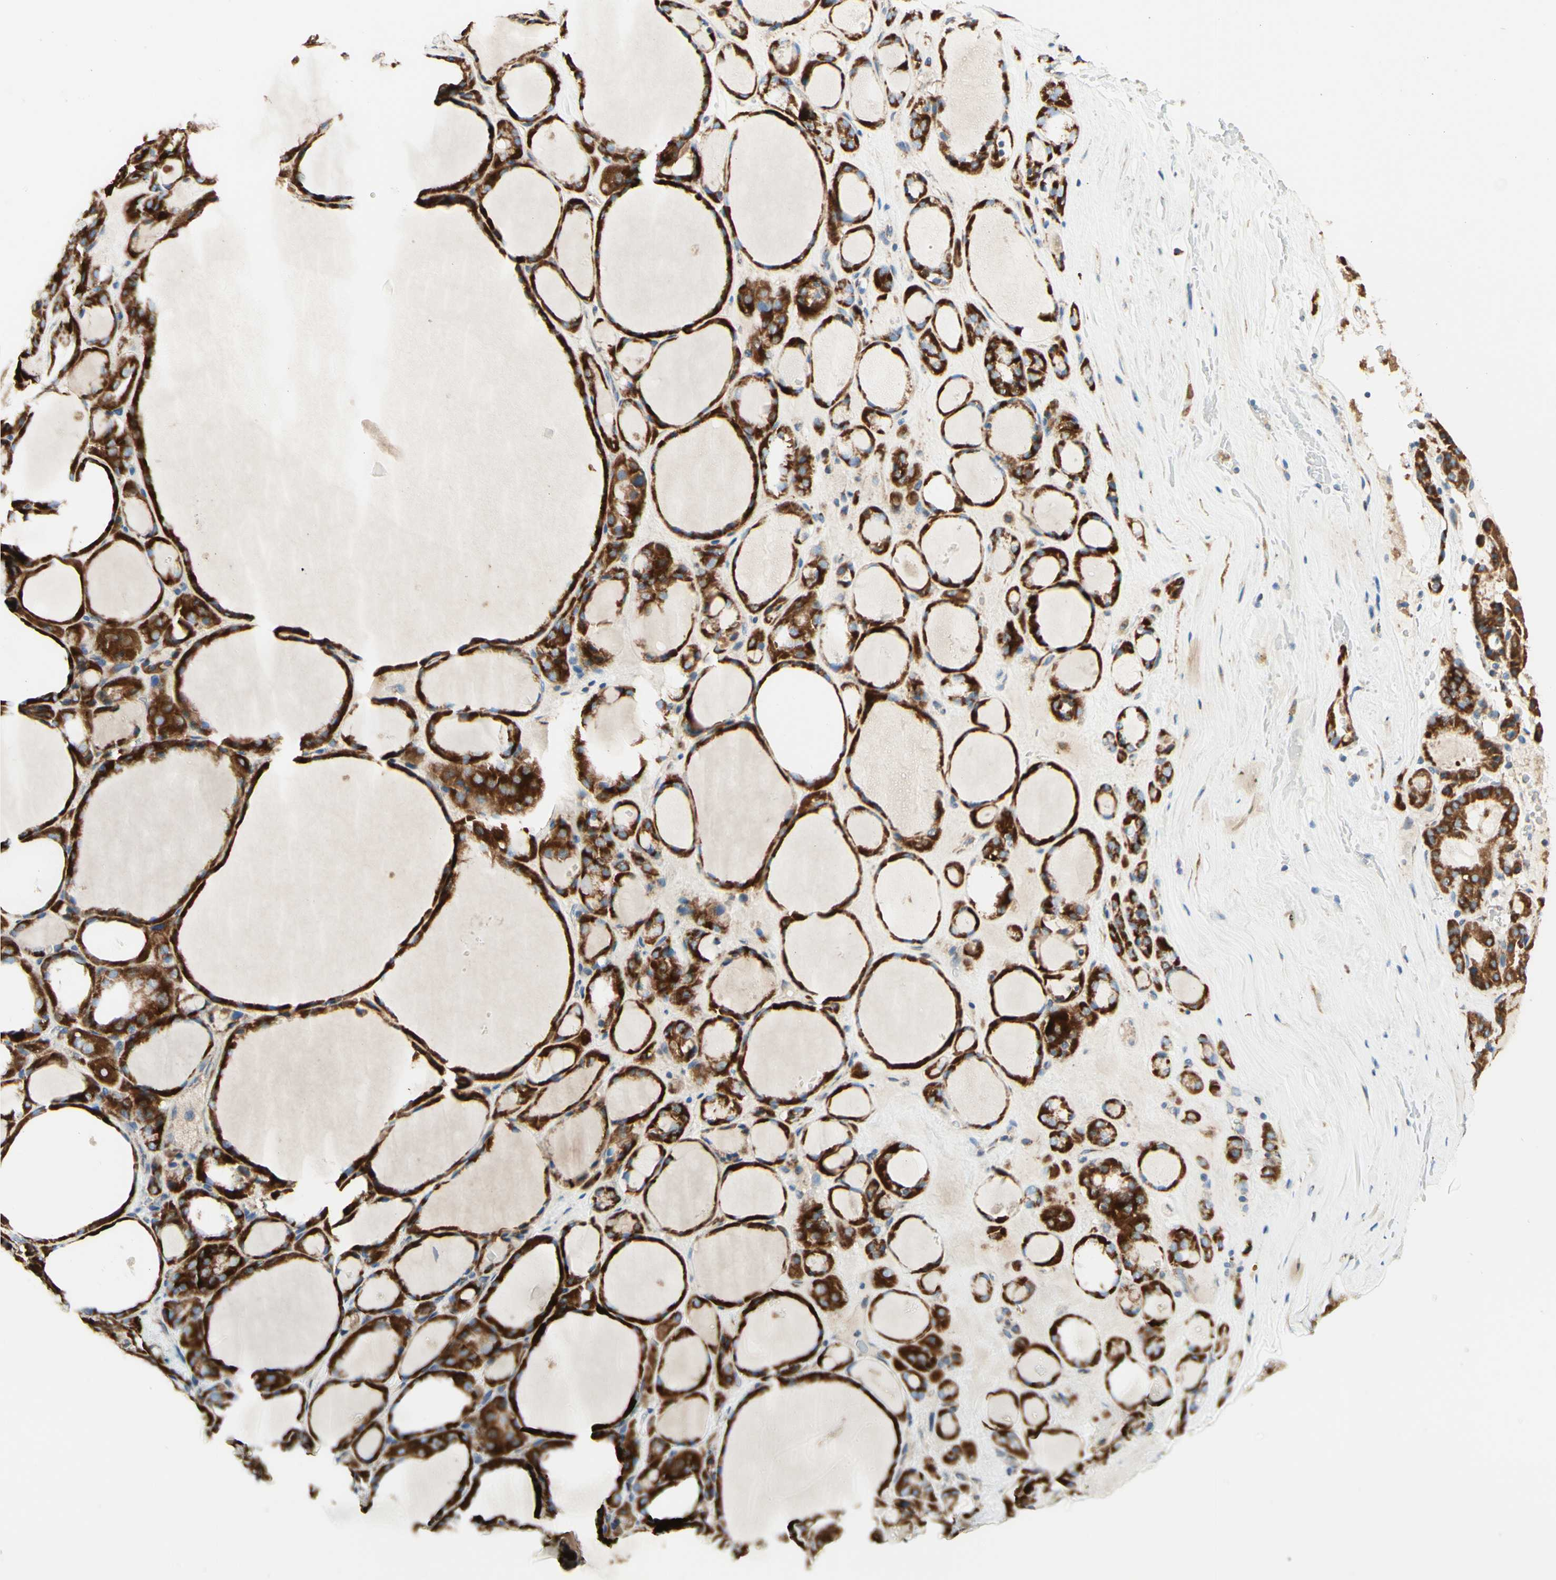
{"staining": {"intensity": "strong", "quantity": ">75%", "location": "cytoplasmic/membranous"}, "tissue": "thyroid gland", "cell_type": "Glandular cells", "image_type": "normal", "snomed": [{"axis": "morphology", "description": "Normal tissue, NOS"}, {"axis": "morphology", "description": "Carcinoma, NOS"}, {"axis": "topography", "description": "Thyroid gland"}], "caption": "Human thyroid gland stained with a brown dye exhibits strong cytoplasmic/membranous positive staining in about >75% of glandular cells.", "gene": "ARMC10", "patient": {"sex": "female", "age": 86}}